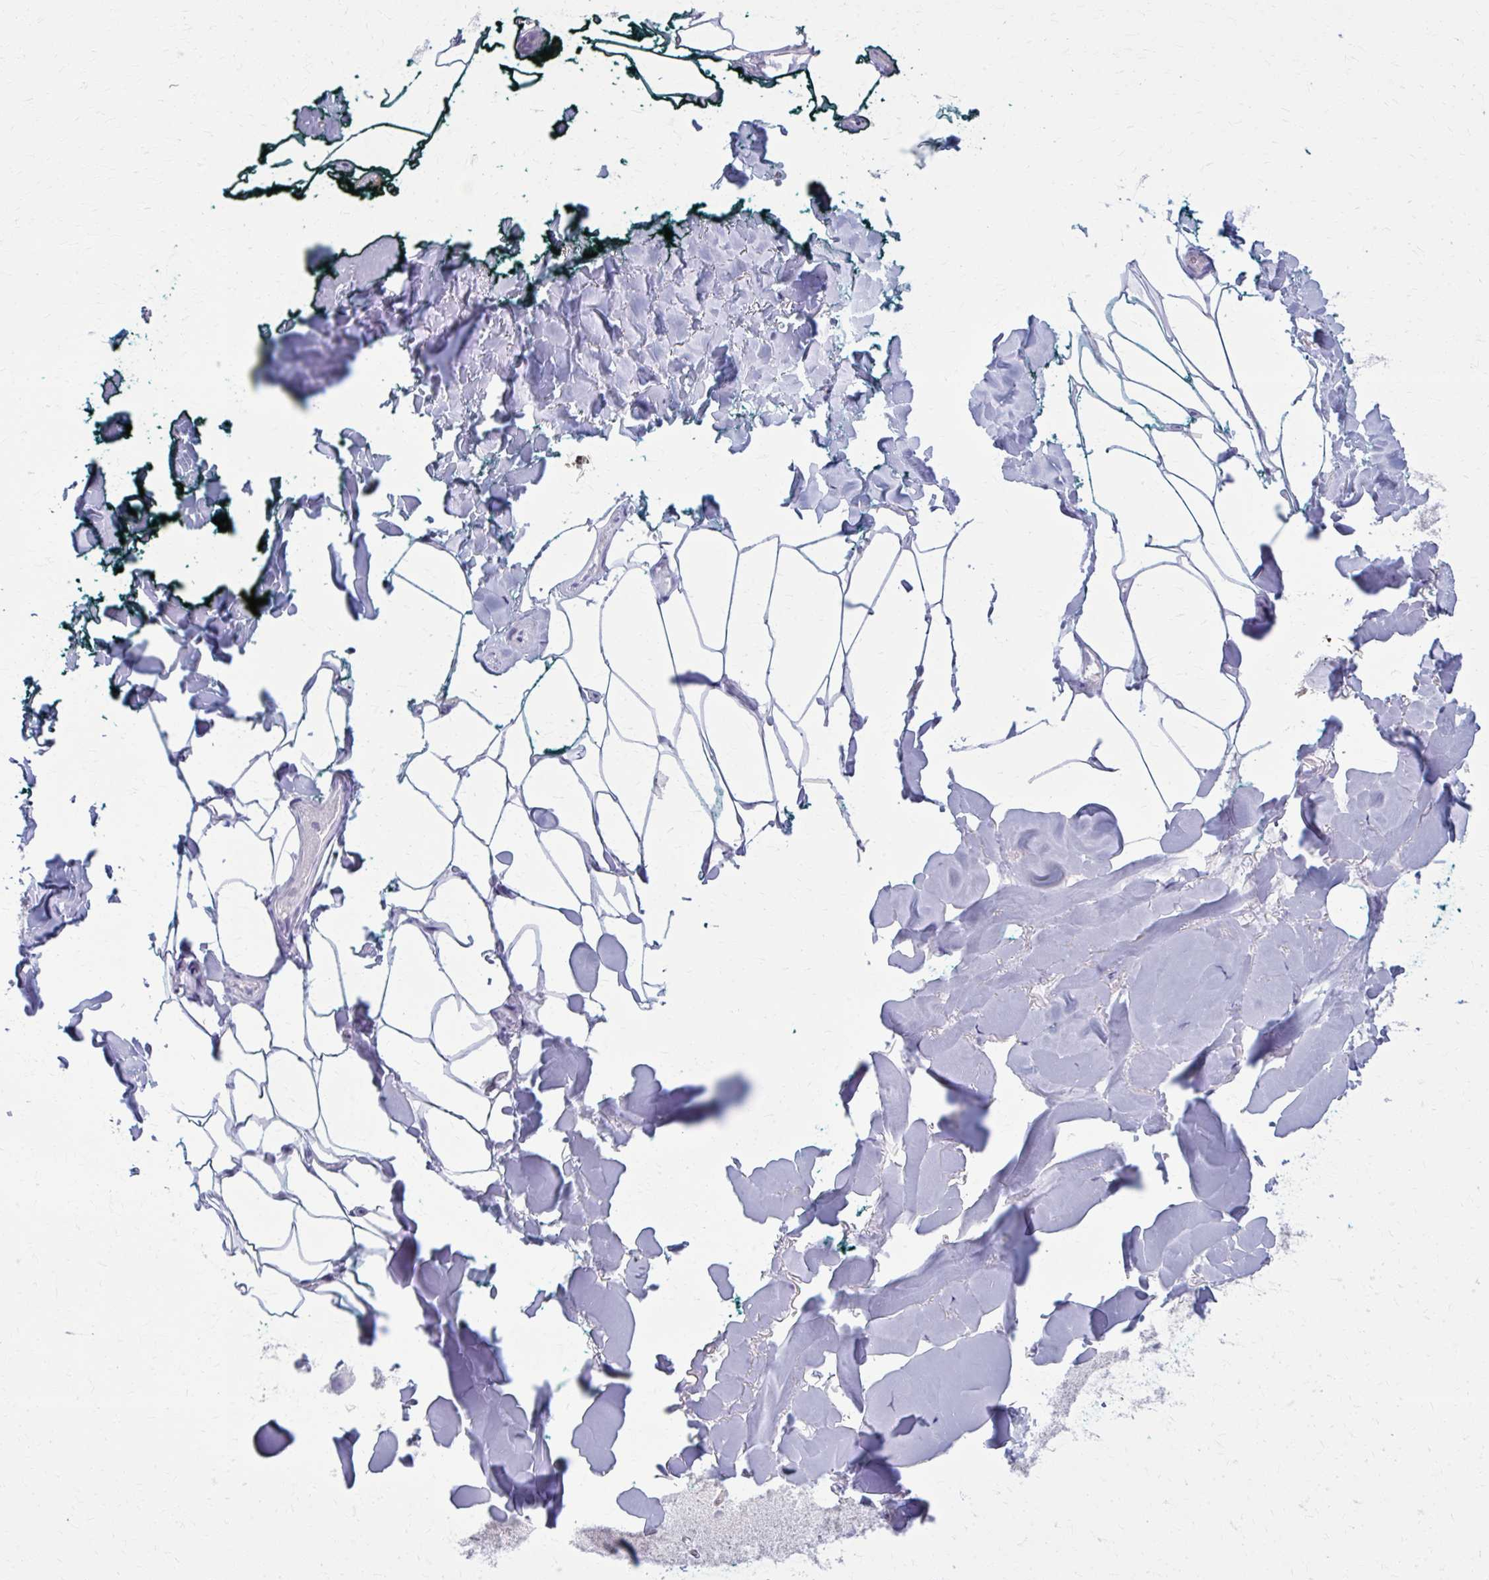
{"staining": {"intensity": "negative", "quantity": "none", "location": "none"}, "tissue": "adipose tissue", "cell_type": "Adipocytes", "image_type": "normal", "snomed": [{"axis": "morphology", "description": "Normal tissue, NOS"}, {"axis": "topography", "description": "Skin"}, {"axis": "topography", "description": "Peripheral nerve tissue"}], "caption": "The image shows no staining of adipocytes in unremarkable adipose tissue.", "gene": "CD38", "patient": {"sex": "female", "age": 45}}